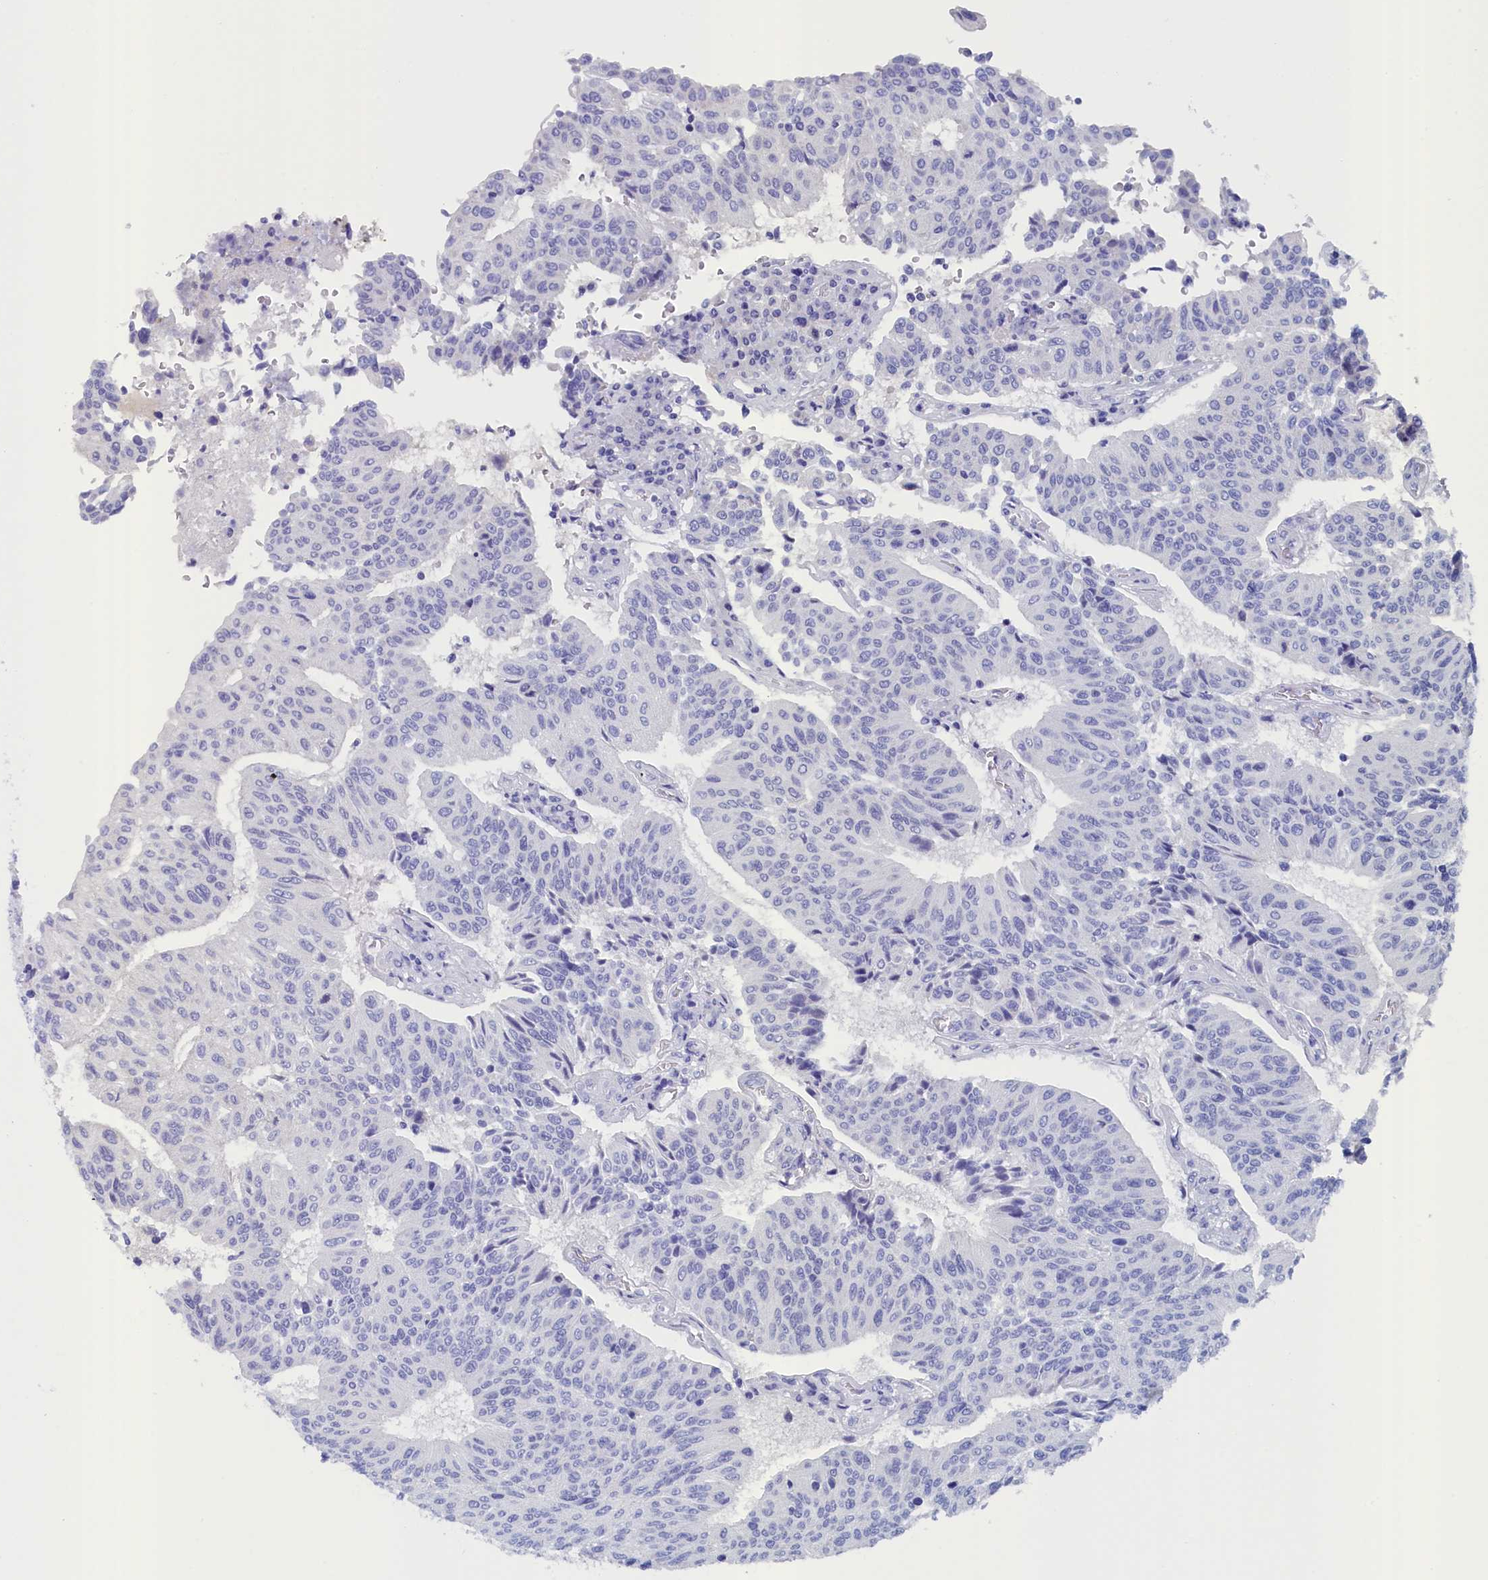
{"staining": {"intensity": "negative", "quantity": "none", "location": "none"}, "tissue": "urothelial cancer", "cell_type": "Tumor cells", "image_type": "cancer", "snomed": [{"axis": "morphology", "description": "Urothelial carcinoma, High grade"}, {"axis": "topography", "description": "Urinary bladder"}], "caption": "Urothelial cancer was stained to show a protein in brown. There is no significant staining in tumor cells.", "gene": "ANKRD2", "patient": {"sex": "male", "age": 66}}